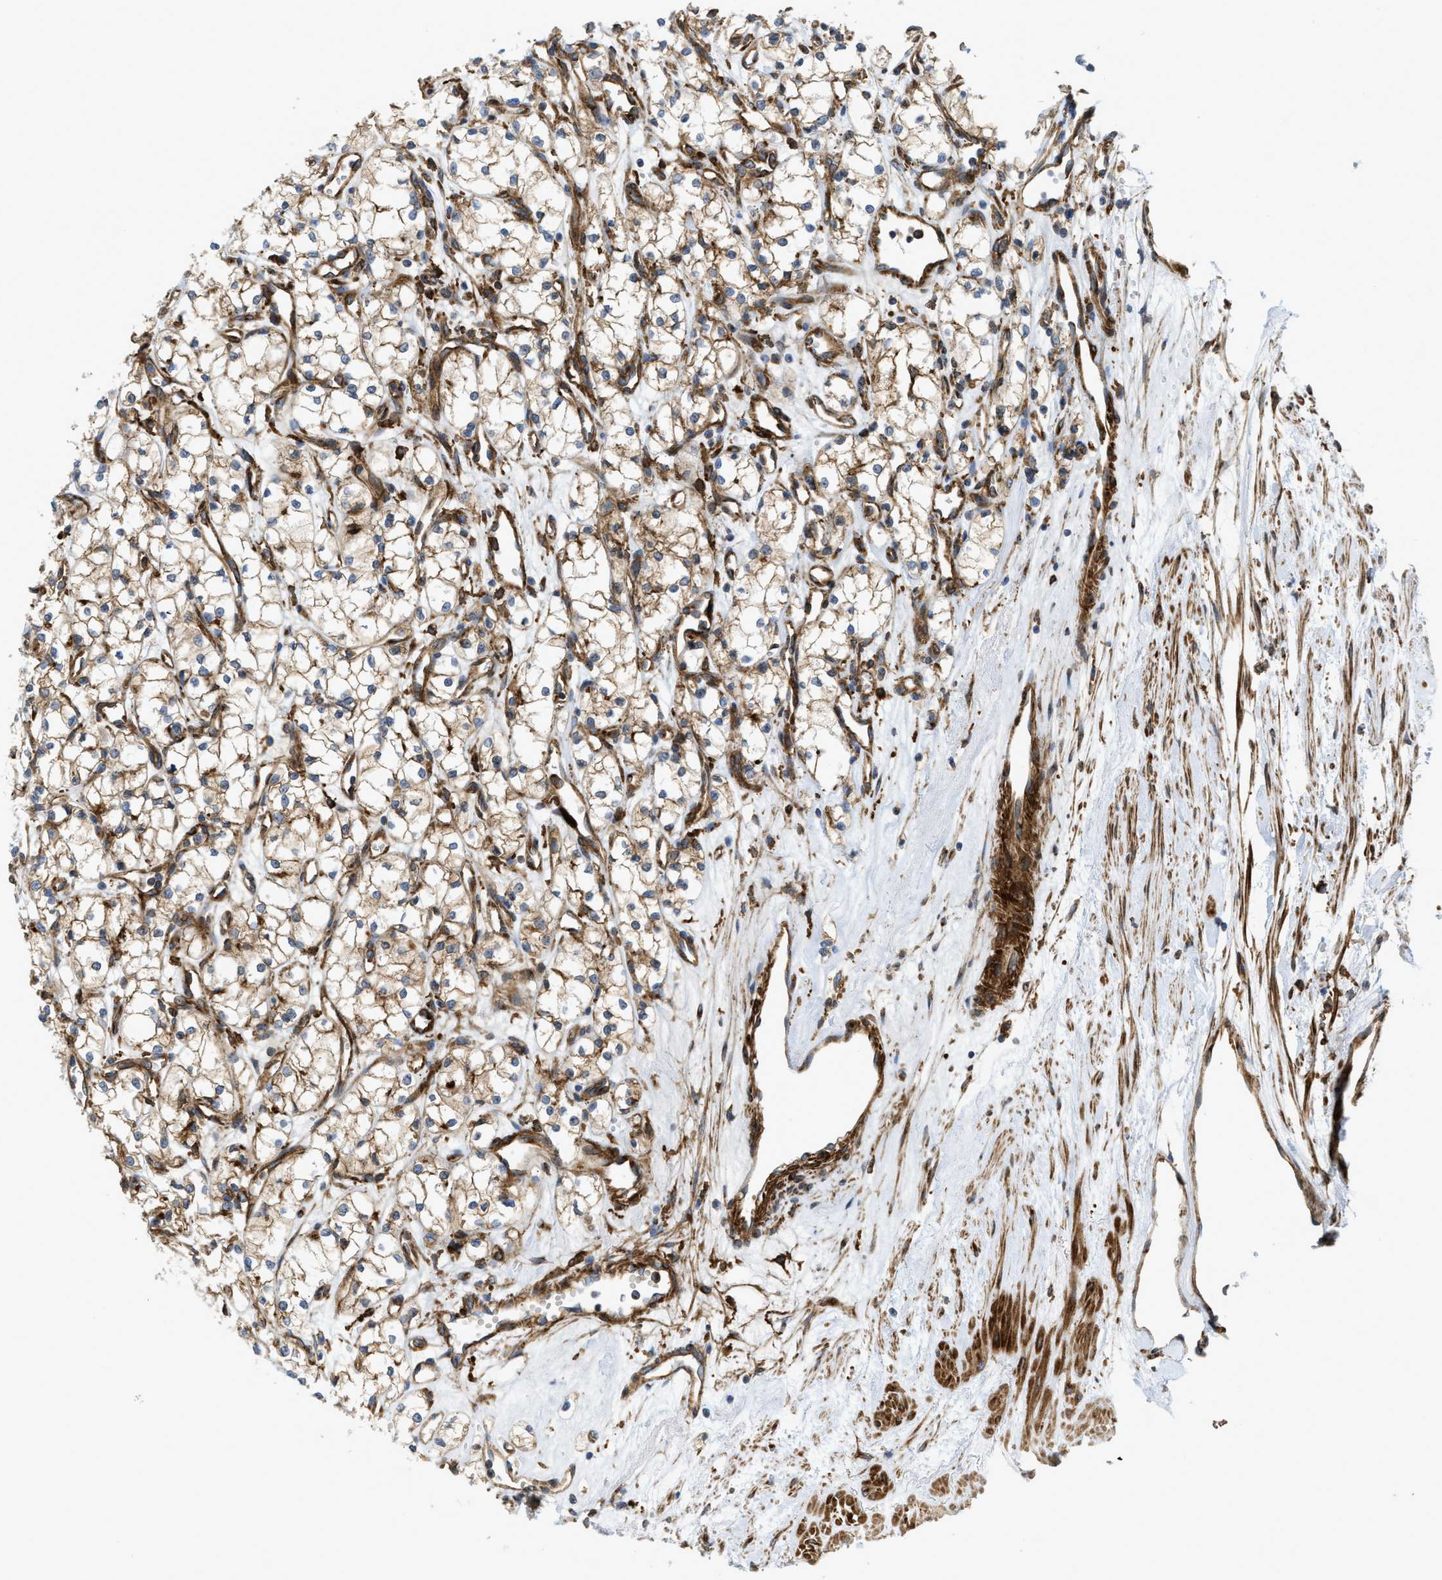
{"staining": {"intensity": "weak", "quantity": ">75%", "location": "cytoplasmic/membranous"}, "tissue": "renal cancer", "cell_type": "Tumor cells", "image_type": "cancer", "snomed": [{"axis": "morphology", "description": "Adenocarcinoma, NOS"}, {"axis": "topography", "description": "Kidney"}], "caption": "Immunohistochemical staining of human renal adenocarcinoma displays weak cytoplasmic/membranous protein positivity in about >75% of tumor cells.", "gene": "PICALM", "patient": {"sex": "male", "age": 59}}